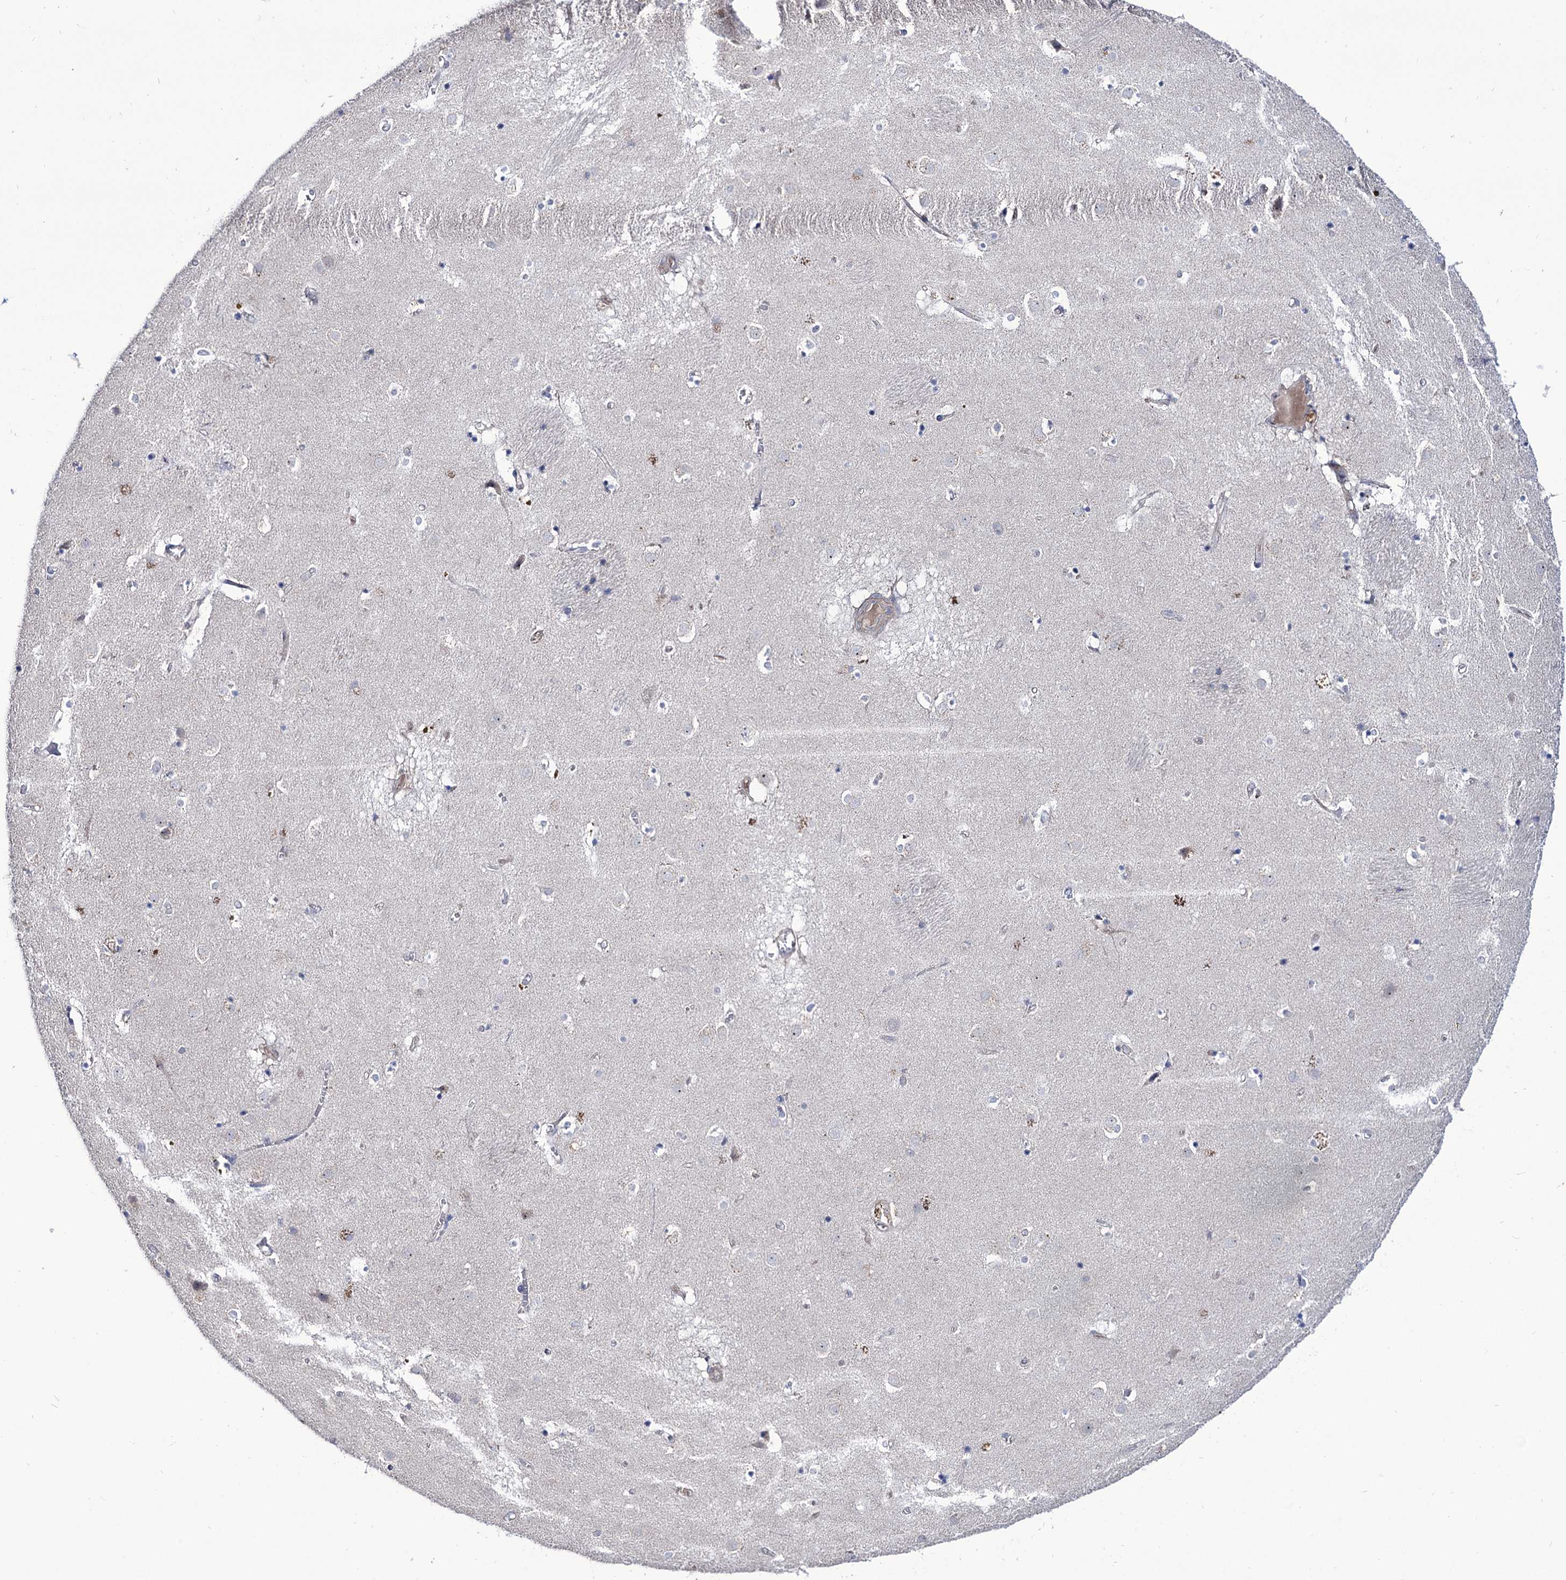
{"staining": {"intensity": "negative", "quantity": "none", "location": "none"}, "tissue": "caudate", "cell_type": "Glial cells", "image_type": "normal", "snomed": [{"axis": "morphology", "description": "Normal tissue, NOS"}, {"axis": "topography", "description": "Lateral ventricle wall"}], "caption": "High power microscopy histopathology image of an IHC histopathology image of benign caudate, revealing no significant expression in glial cells. Brightfield microscopy of immunohistochemistry (IHC) stained with DAB (brown) and hematoxylin (blue), captured at high magnification.", "gene": "SEC24A", "patient": {"sex": "male", "age": 70}}